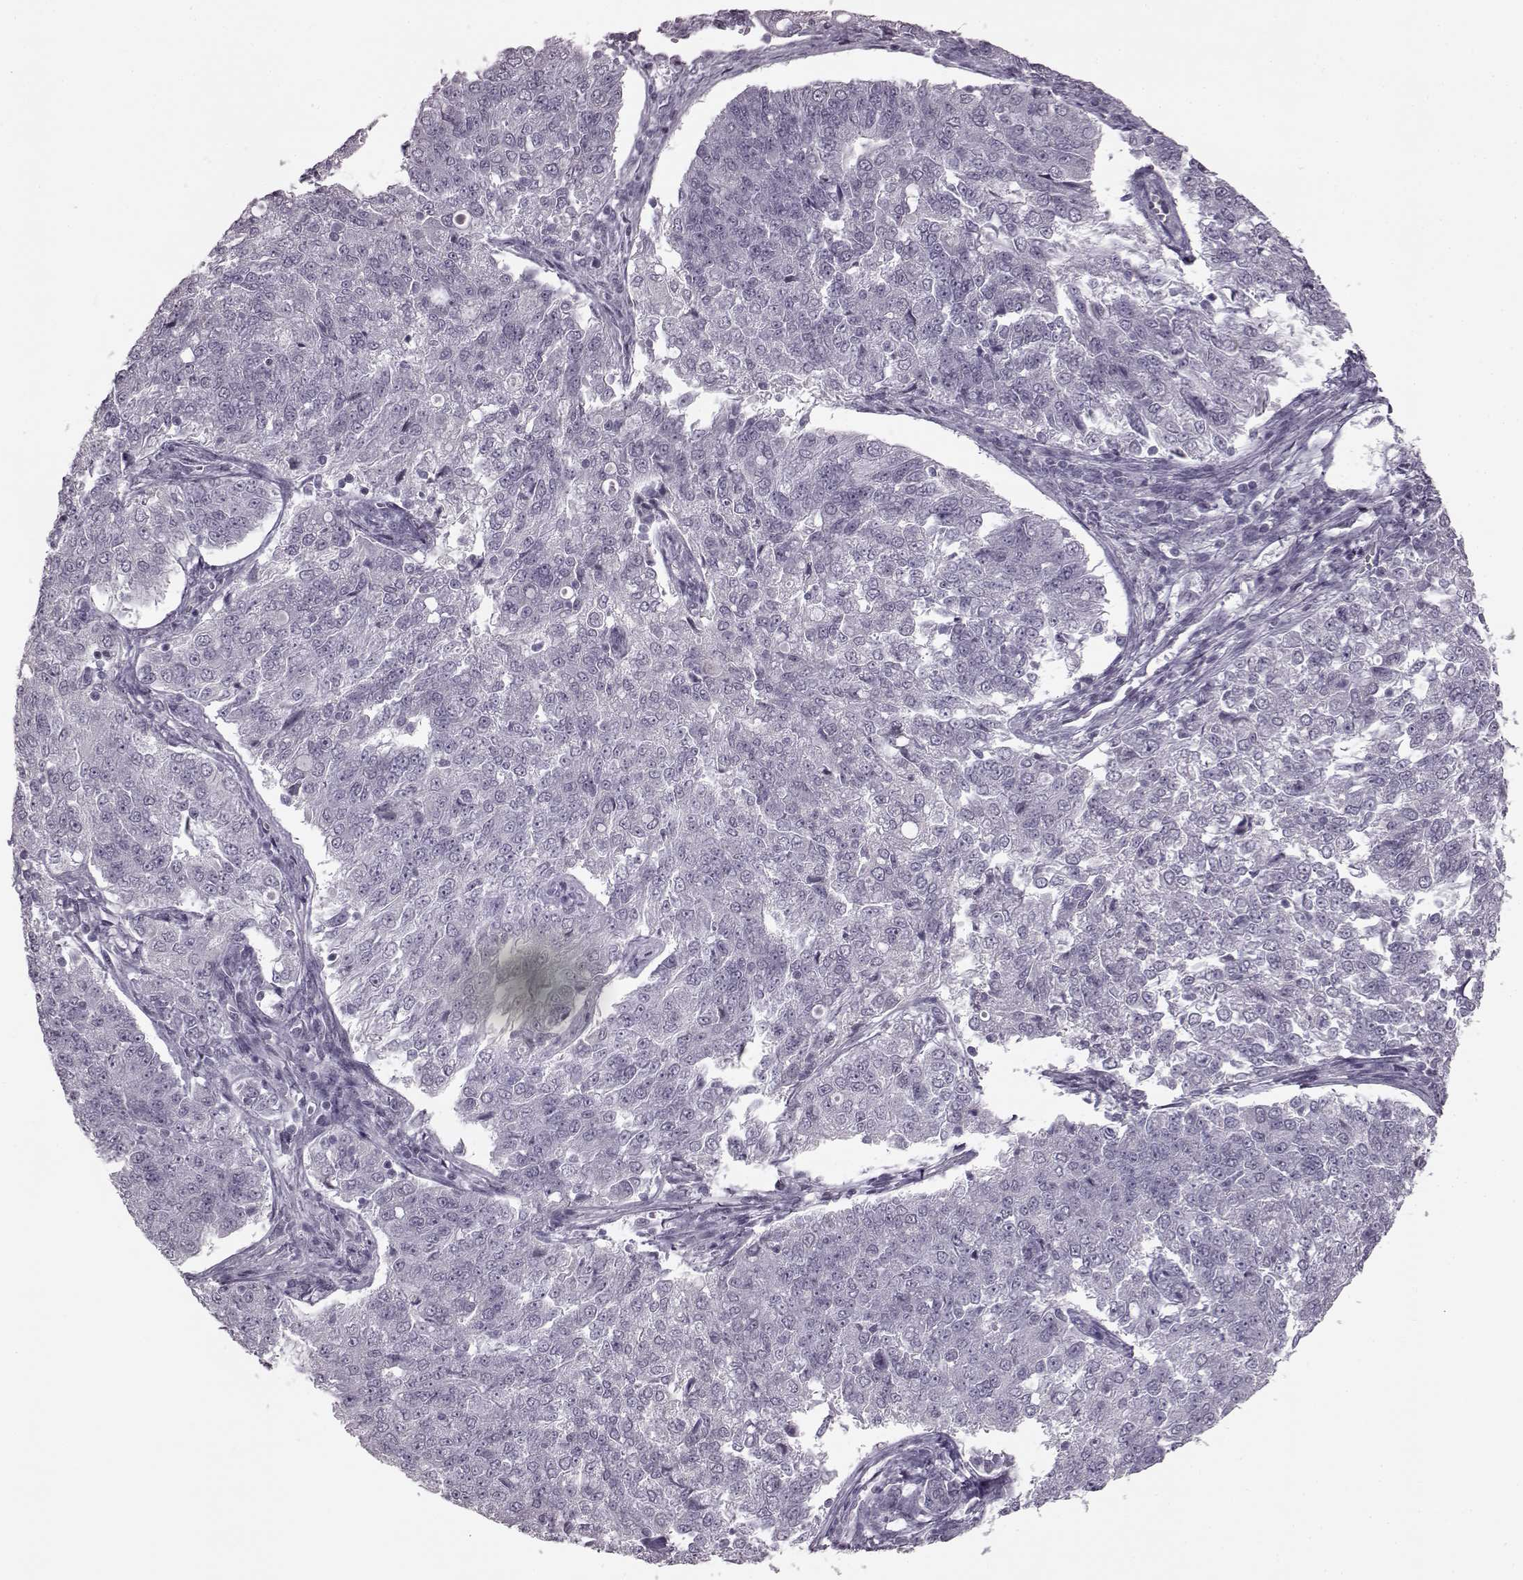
{"staining": {"intensity": "negative", "quantity": "none", "location": "none"}, "tissue": "endometrial cancer", "cell_type": "Tumor cells", "image_type": "cancer", "snomed": [{"axis": "morphology", "description": "Adenocarcinoma, NOS"}, {"axis": "topography", "description": "Endometrium"}], "caption": "Immunohistochemistry (IHC) histopathology image of neoplastic tissue: human endometrial adenocarcinoma stained with DAB (3,3'-diaminobenzidine) exhibits no significant protein positivity in tumor cells.", "gene": "SEMG2", "patient": {"sex": "female", "age": 43}}